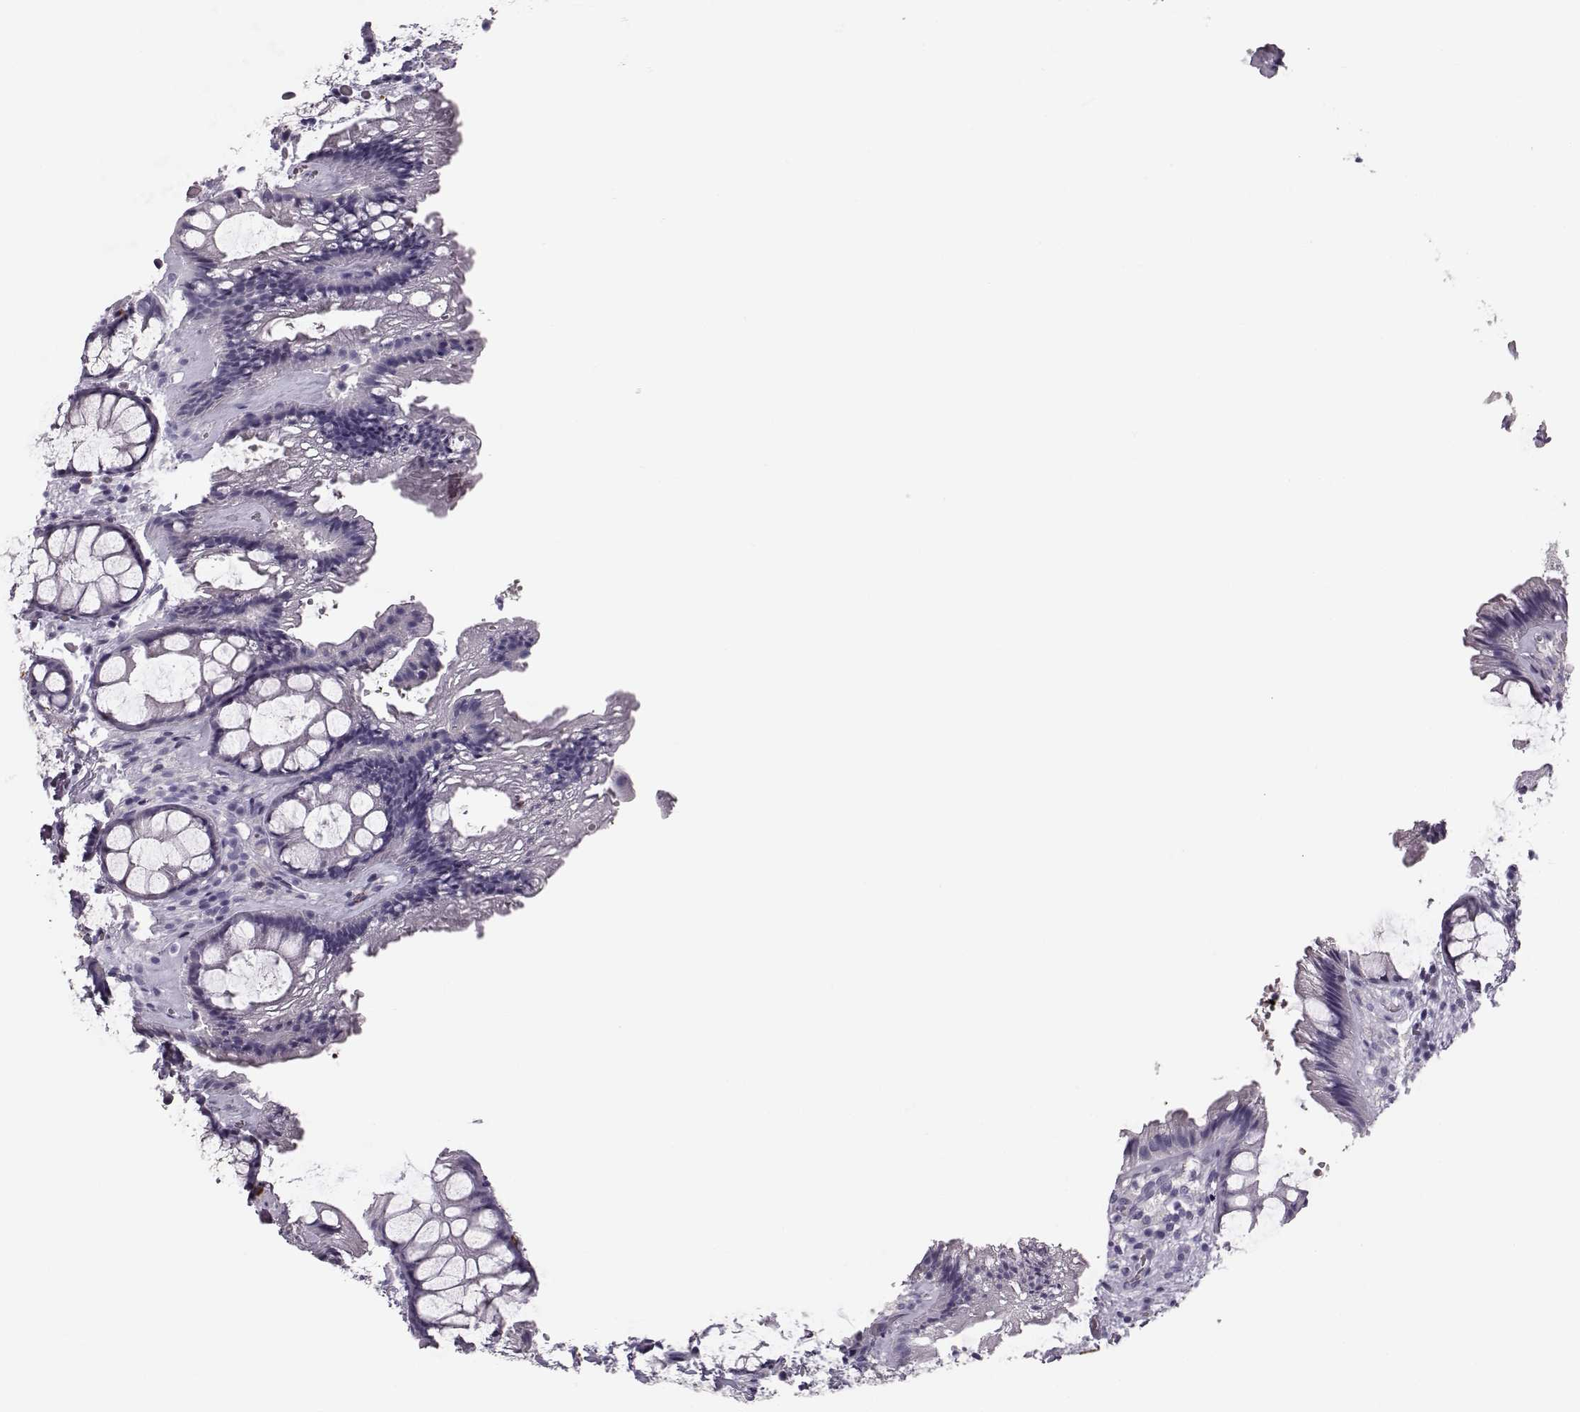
{"staining": {"intensity": "negative", "quantity": "none", "location": "none"}, "tissue": "rectum", "cell_type": "Glandular cells", "image_type": "normal", "snomed": [{"axis": "morphology", "description": "Normal tissue, NOS"}, {"axis": "topography", "description": "Rectum"}], "caption": "Rectum stained for a protein using immunohistochemistry (IHC) shows no staining glandular cells.", "gene": "NPTXR", "patient": {"sex": "female", "age": 62}}